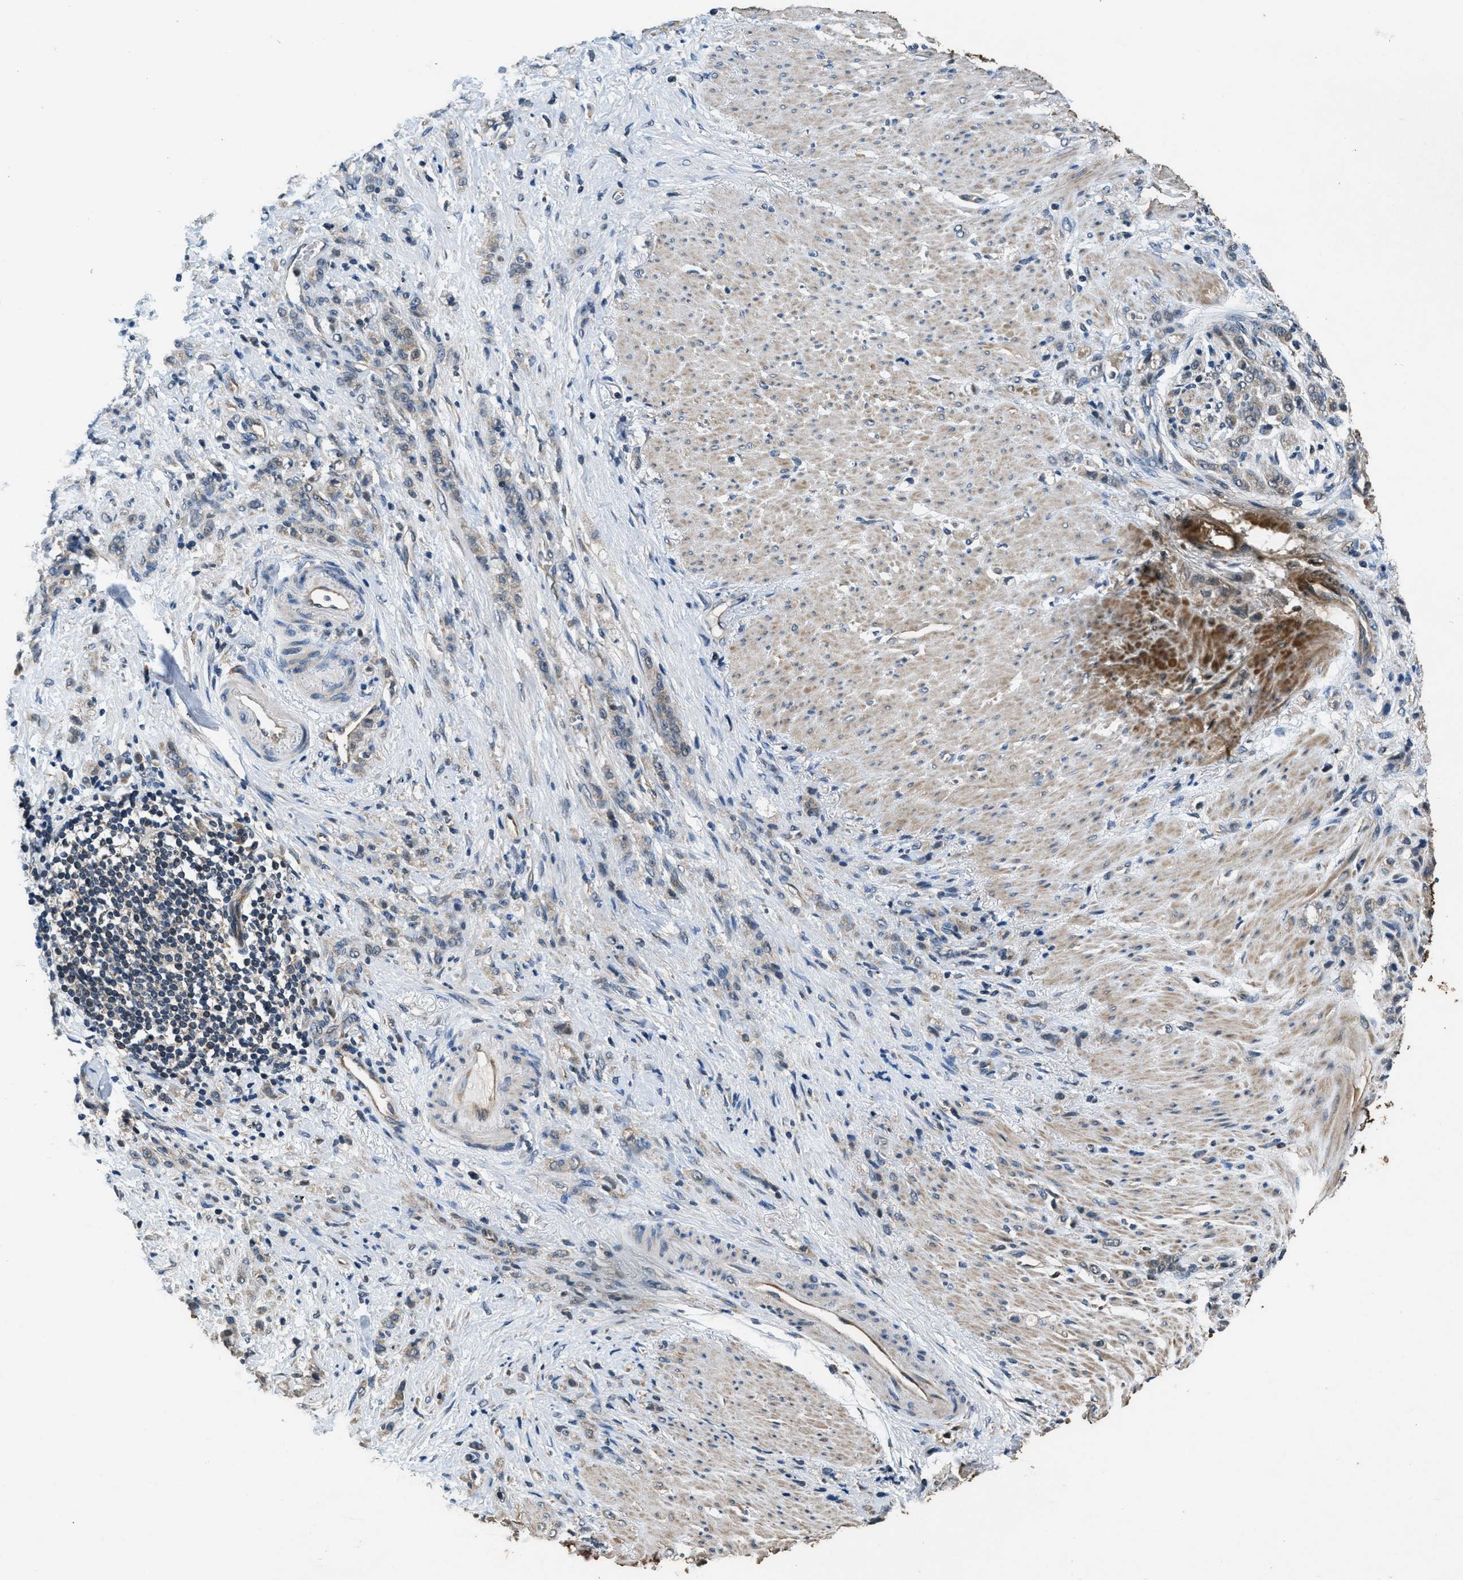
{"staining": {"intensity": "weak", "quantity": "<25%", "location": "cytoplasmic/membranous"}, "tissue": "stomach cancer", "cell_type": "Tumor cells", "image_type": "cancer", "snomed": [{"axis": "morphology", "description": "Adenocarcinoma, NOS"}, {"axis": "topography", "description": "Stomach"}], "caption": "This is an immunohistochemistry (IHC) image of human stomach cancer (adenocarcinoma). There is no staining in tumor cells.", "gene": "NAT1", "patient": {"sex": "male", "age": 82}}